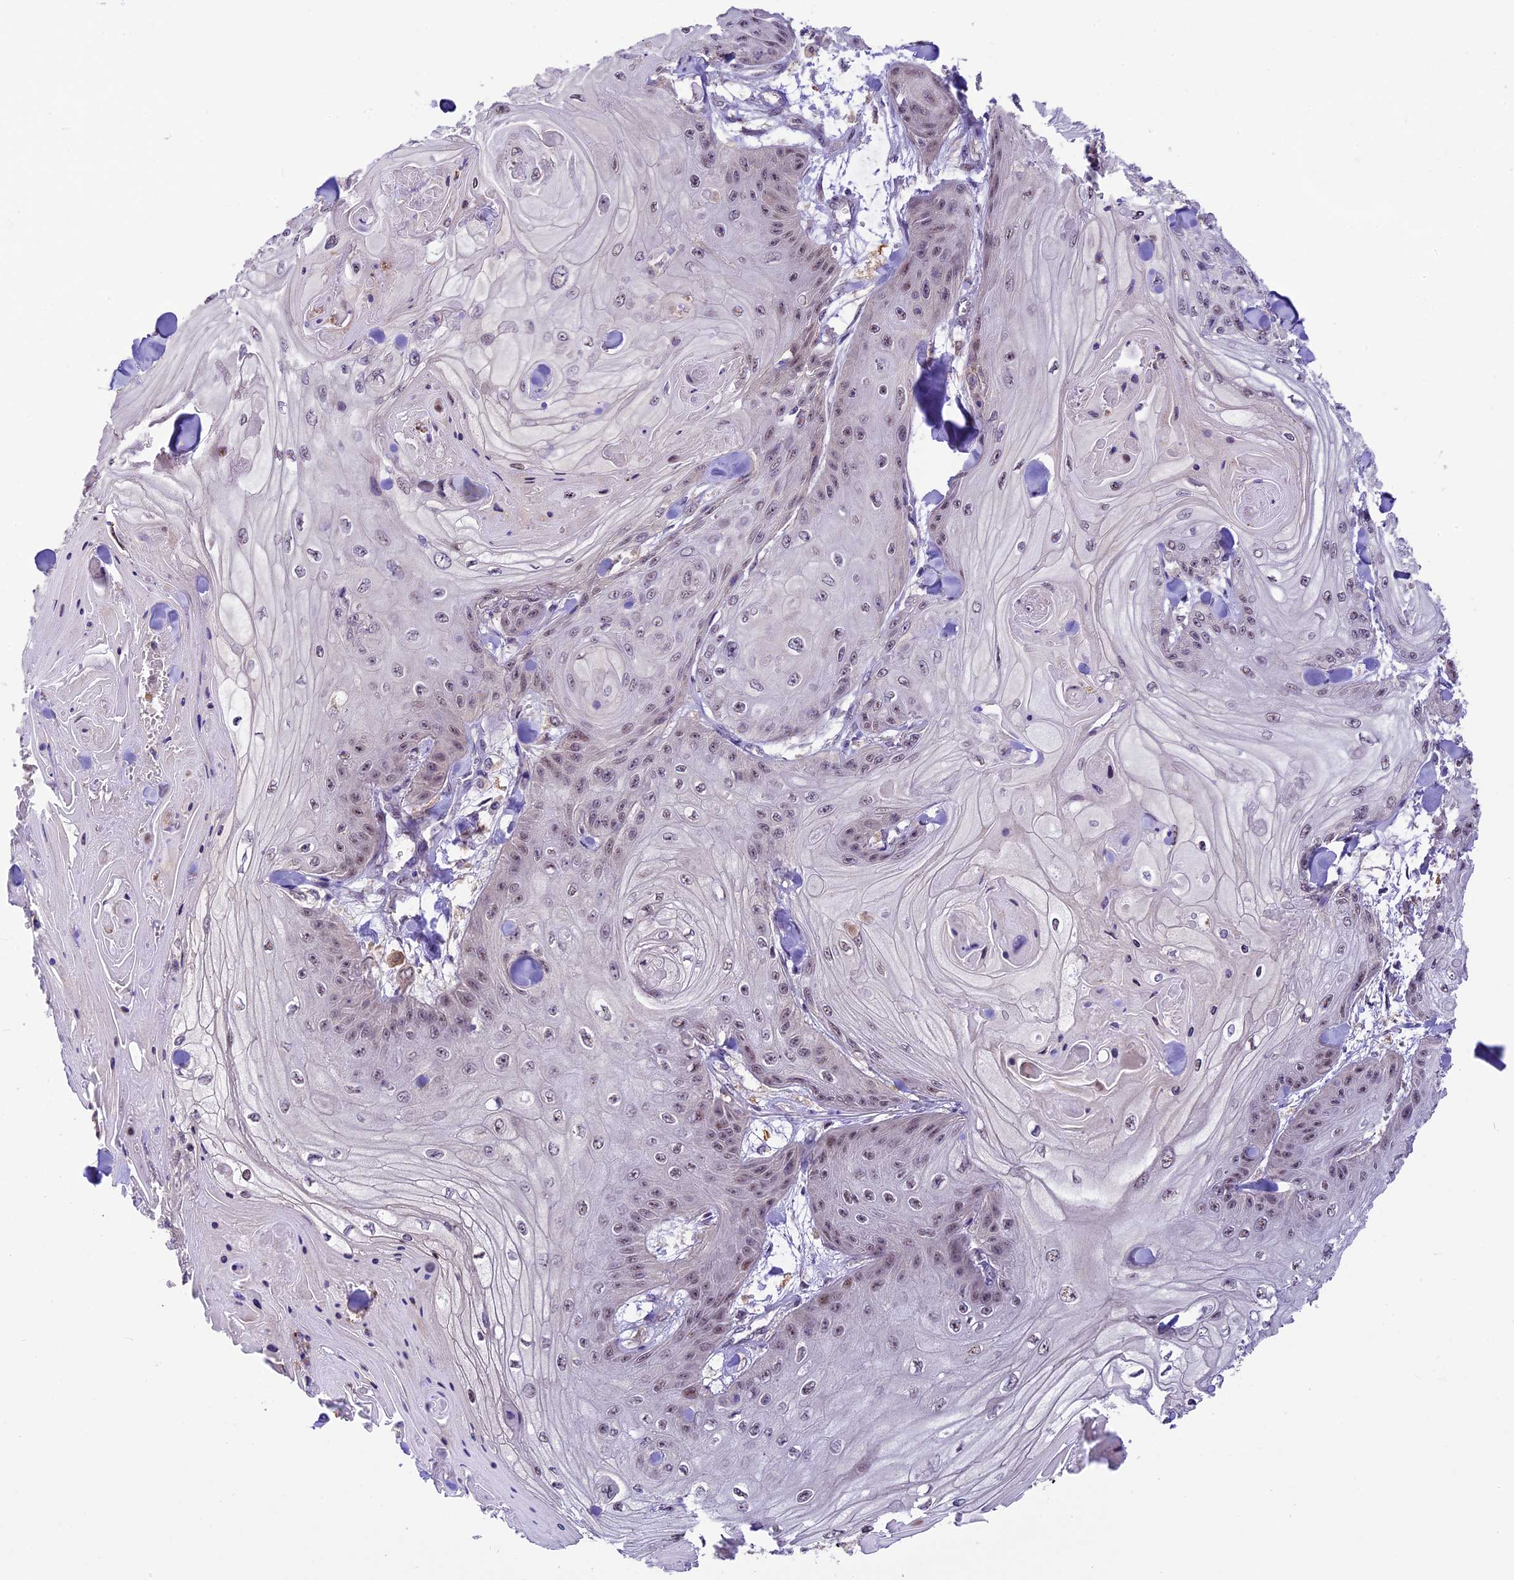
{"staining": {"intensity": "weak", "quantity": "<25%", "location": "nuclear"}, "tissue": "skin cancer", "cell_type": "Tumor cells", "image_type": "cancer", "snomed": [{"axis": "morphology", "description": "Squamous cell carcinoma, NOS"}, {"axis": "topography", "description": "Skin"}], "caption": "Immunohistochemistry image of neoplastic tissue: human skin squamous cell carcinoma stained with DAB (3,3'-diaminobenzidine) shows no significant protein expression in tumor cells.", "gene": "NEK8", "patient": {"sex": "male", "age": 74}}